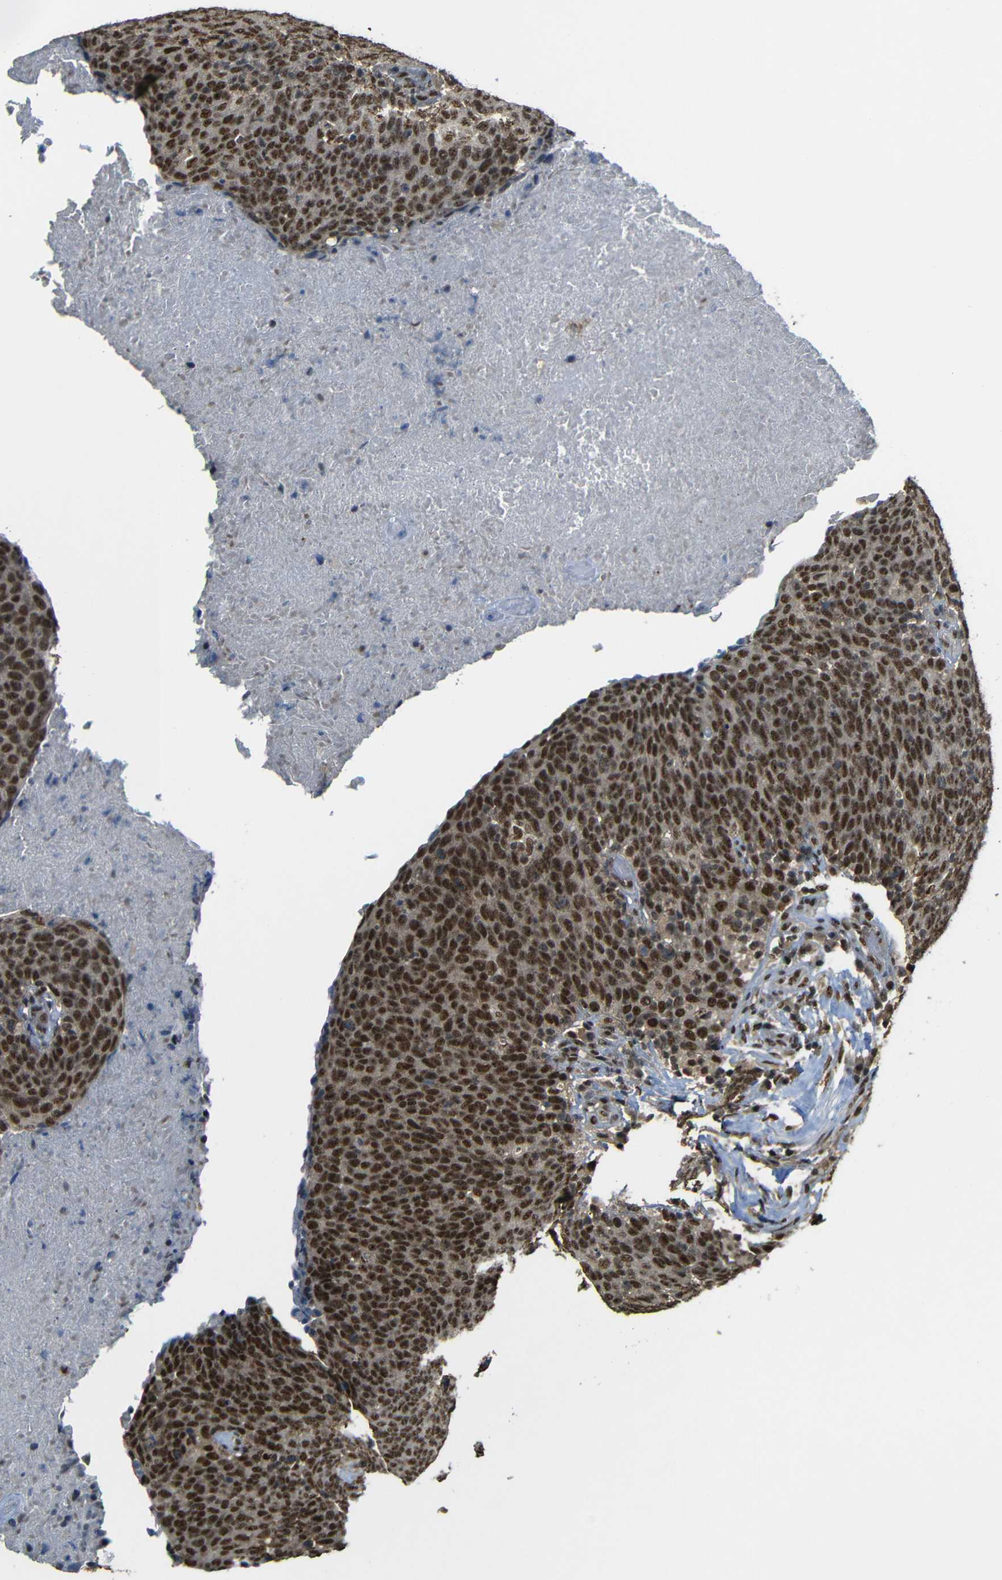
{"staining": {"intensity": "strong", "quantity": ">75%", "location": "cytoplasmic/membranous,nuclear"}, "tissue": "head and neck cancer", "cell_type": "Tumor cells", "image_type": "cancer", "snomed": [{"axis": "morphology", "description": "Squamous cell carcinoma, NOS"}, {"axis": "morphology", "description": "Squamous cell carcinoma, metastatic, NOS"}, {"axis": "topography", "description": "Lymph node"}, {"axis": "topography", "description": "Head-Neck"}], "caption": "Brown immunohistochemical staining in human head and neck metastatic squamous cell carcinoma reveals strong cytoplasmic/membranous and nuclear expression in approximately >75% of tumor cells. The staining was performed using DAB (3,3'-diaminobenzidine) to visualize the protein expression in brown, while the nuclei were stained in blue with hematoxylin (Magnification: 20x).", "gene": "TCF7L2", "patient": {"sex": "male", "age": 62}}